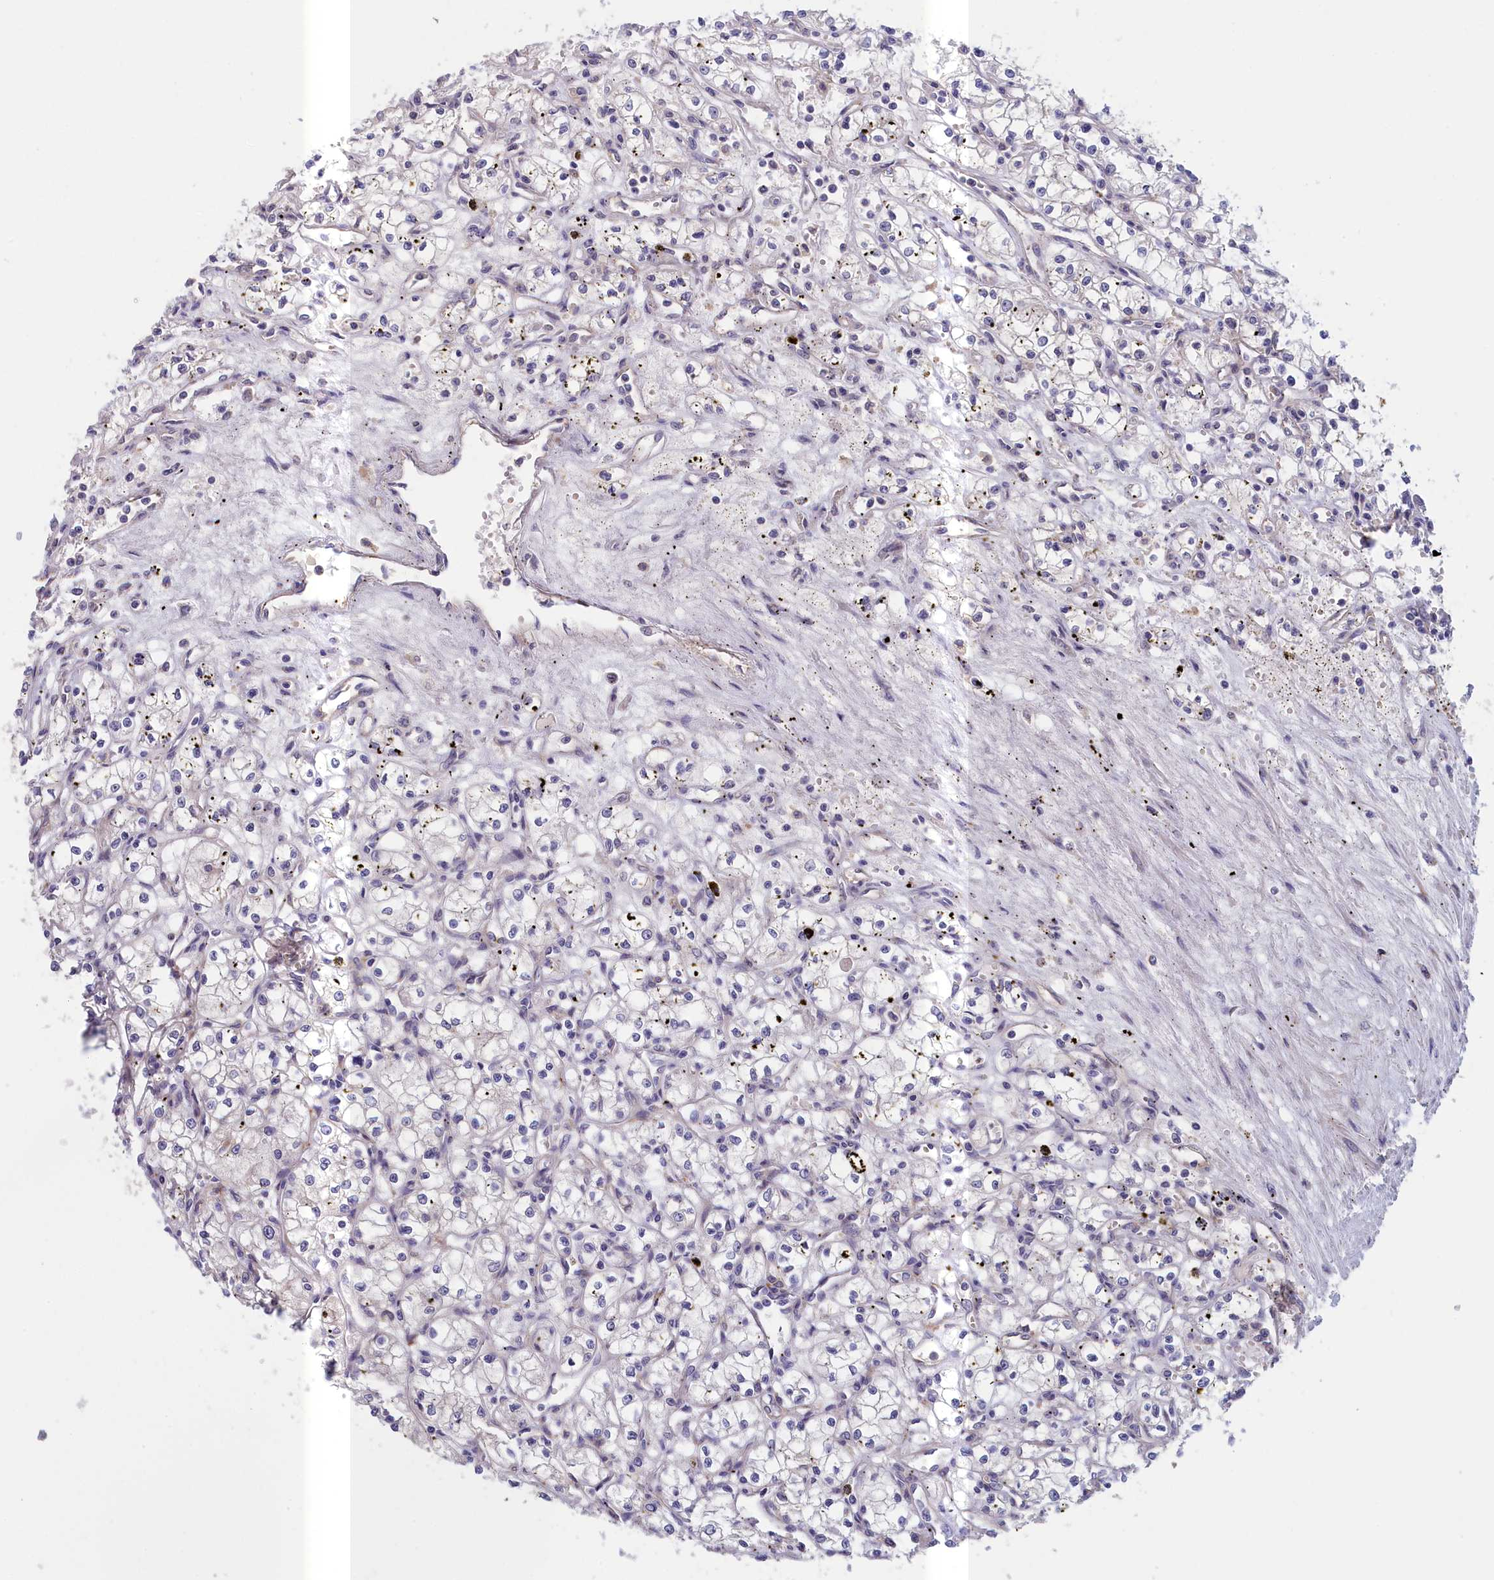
{"staining": {"intensity": "negative", "quantity": "none", "location": "none"}, "tissue": "renal cancer", "cell_type": "Tumor cells", "image_type": "cancer", "snomed": [{"axis": "morphology", "description": "Adenocarcinoma, NOS"}, {"axis": "topography", "description": "Kidney"}], "caption": "The IHC micrograph has no significant positivity in tumor cells of renal adenocarcinoma tissue.", "gene": "IGFALS", "patient": {"sex": "male", "age": 59}}